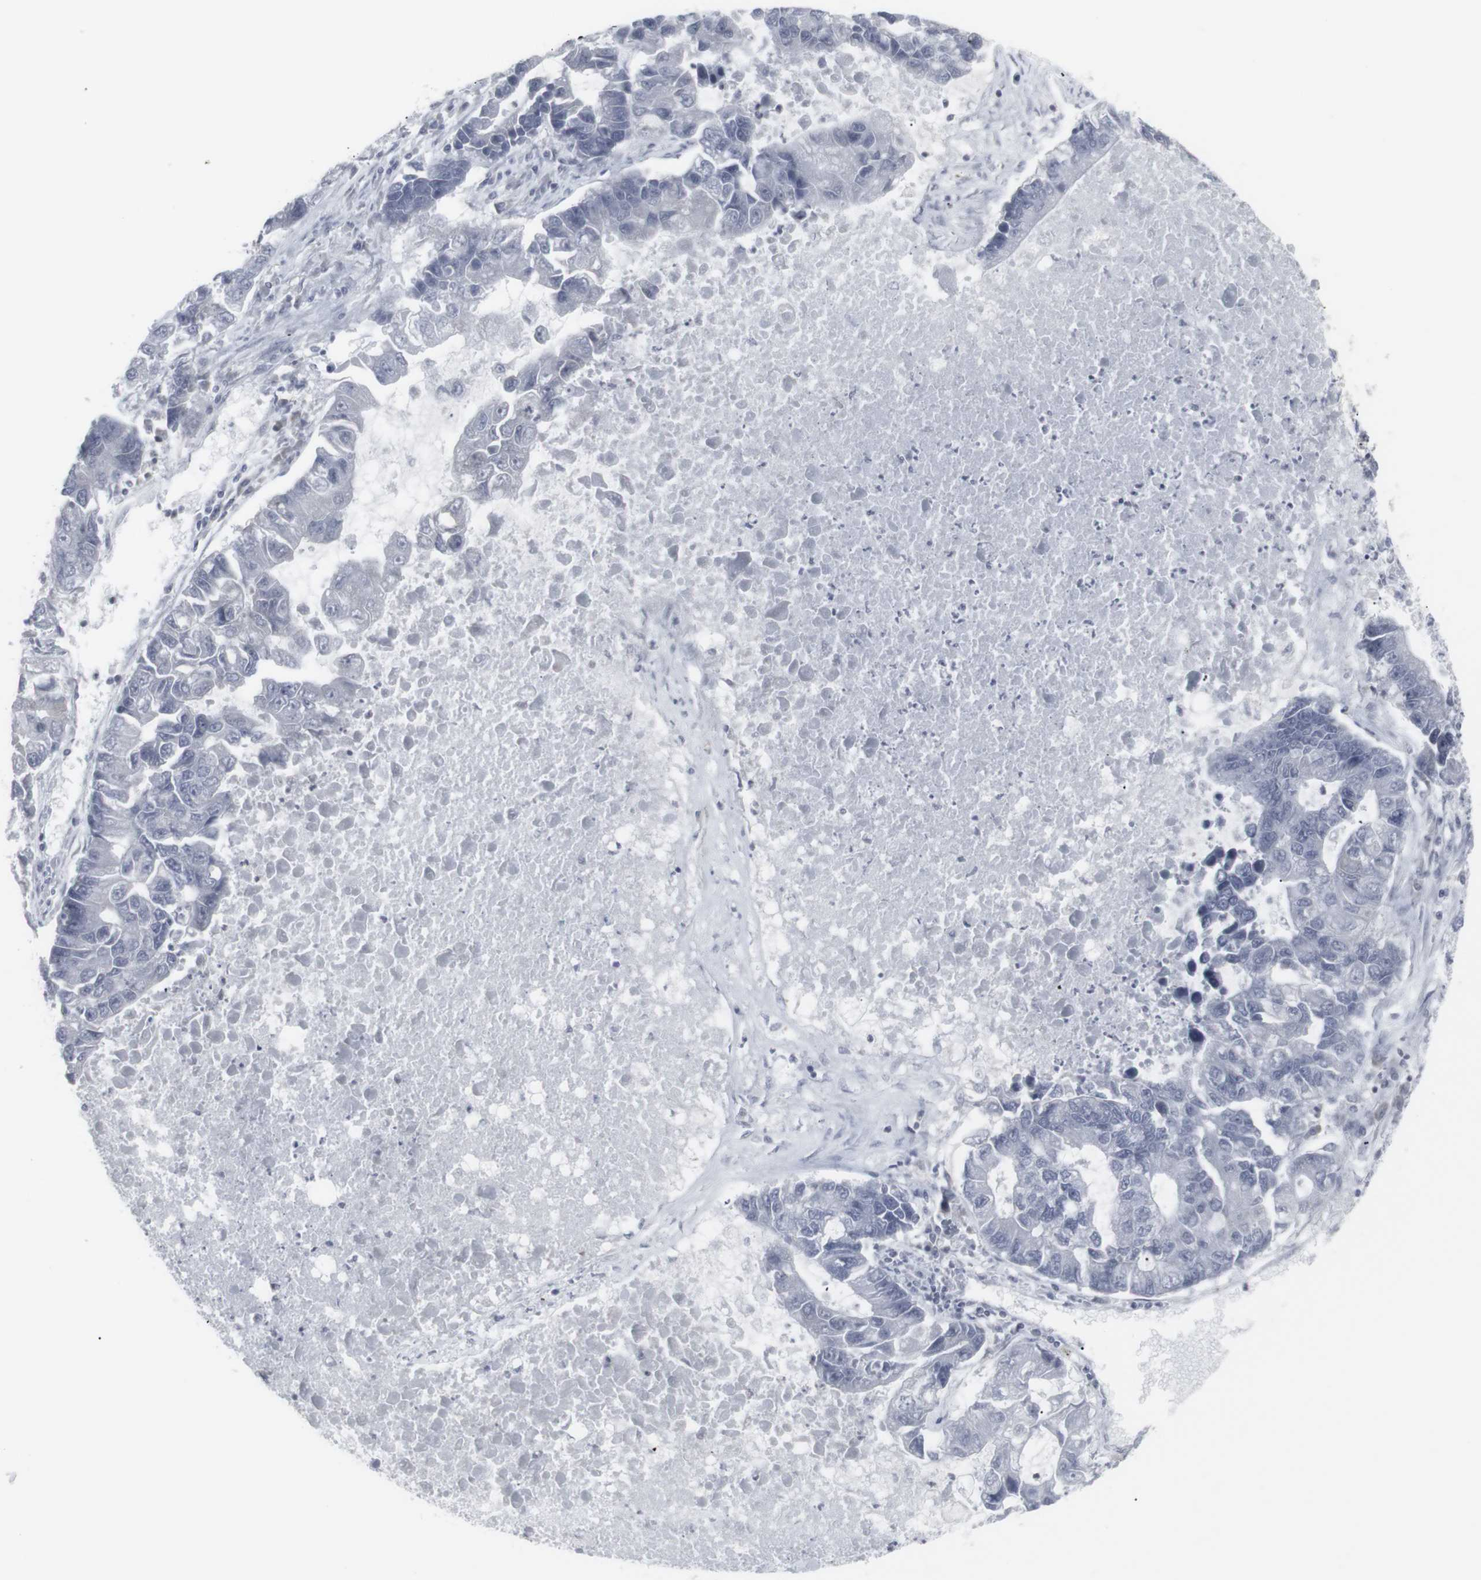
{"staining": {"intensity": "negative", "quantity": "none", "location": "none"}, "tissue": "lung cancer", "cell_type": "Tumor cells", "image_type": "cancer", "snomed": [{"axis": "morphology", "description": "Adenocarcinoma, NOS"}, {"axis": "topography", "description": "Lung"}], "caption": "Tumor cells are negative for protein expression in human lung cancer (adenocarcinoma). (DAB immunohistochemistry (IHC) visualized using brightfield microscopy, high magnification).", "gene": "APOBEC2", "patient": {"sex": "female", "age": 51}}